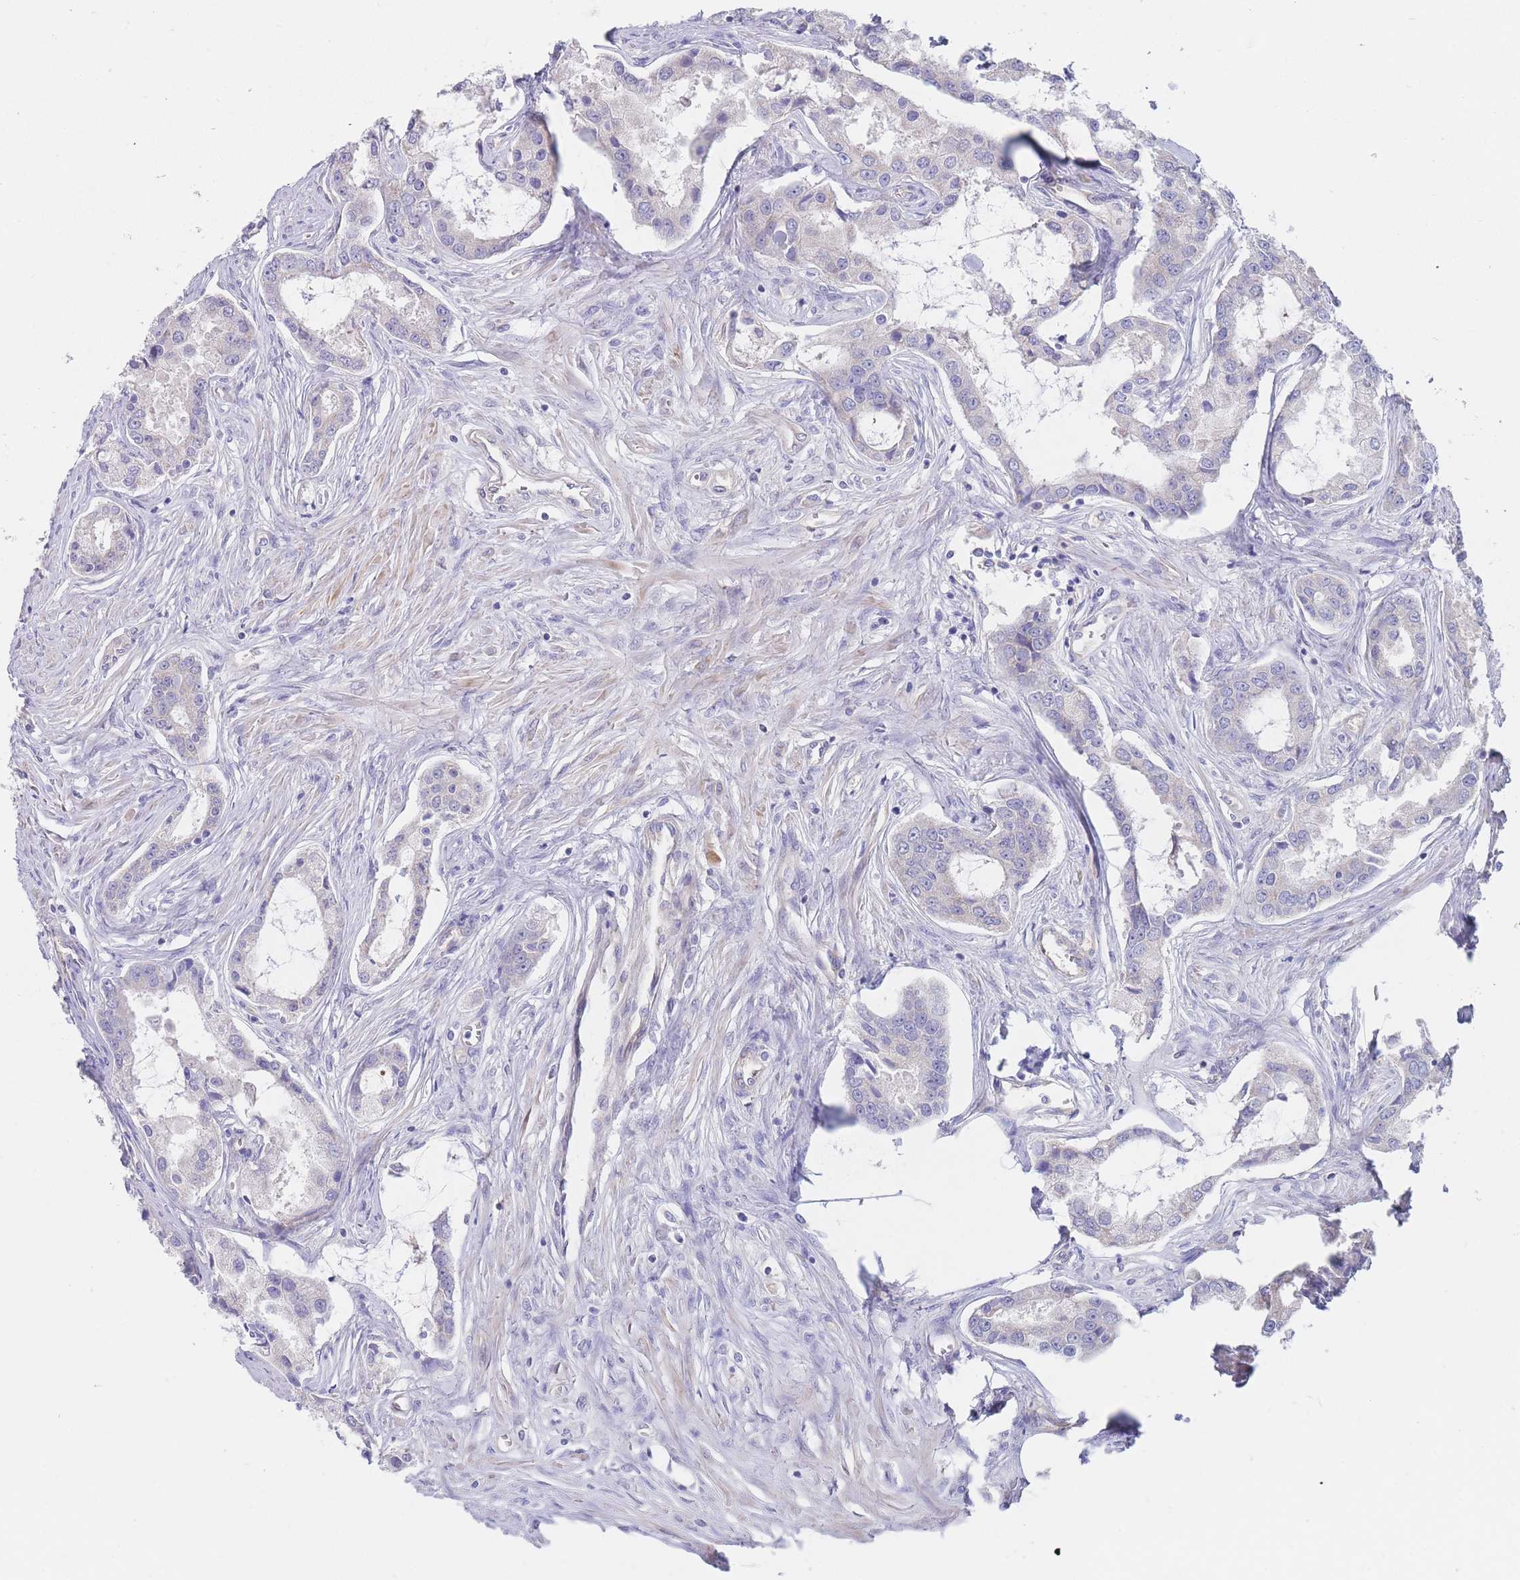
{"staining": {"intensity": "negative", "quantity": "none", "location": "none"}, "tissue": "prostate cancer", "cell_type": "Tumor cells", "image_type": "cancer", "snomed": [{"axis": "morphology", "description": "Adenocarcinoma, Low grade"}, {"axis": "topography", "description": "Prostate"}], "caption": "The IHC histopathology image has no significant expression in tumor cells of prostate low-grade adenocarcinoma tissue. (DAB (3,3'-diaminobenzidine) immunohistochemistry visualized using brightfield microscopy, high magnification).", "gene": "ZNF281", "patient": {"sex": "male", "age": 68}}